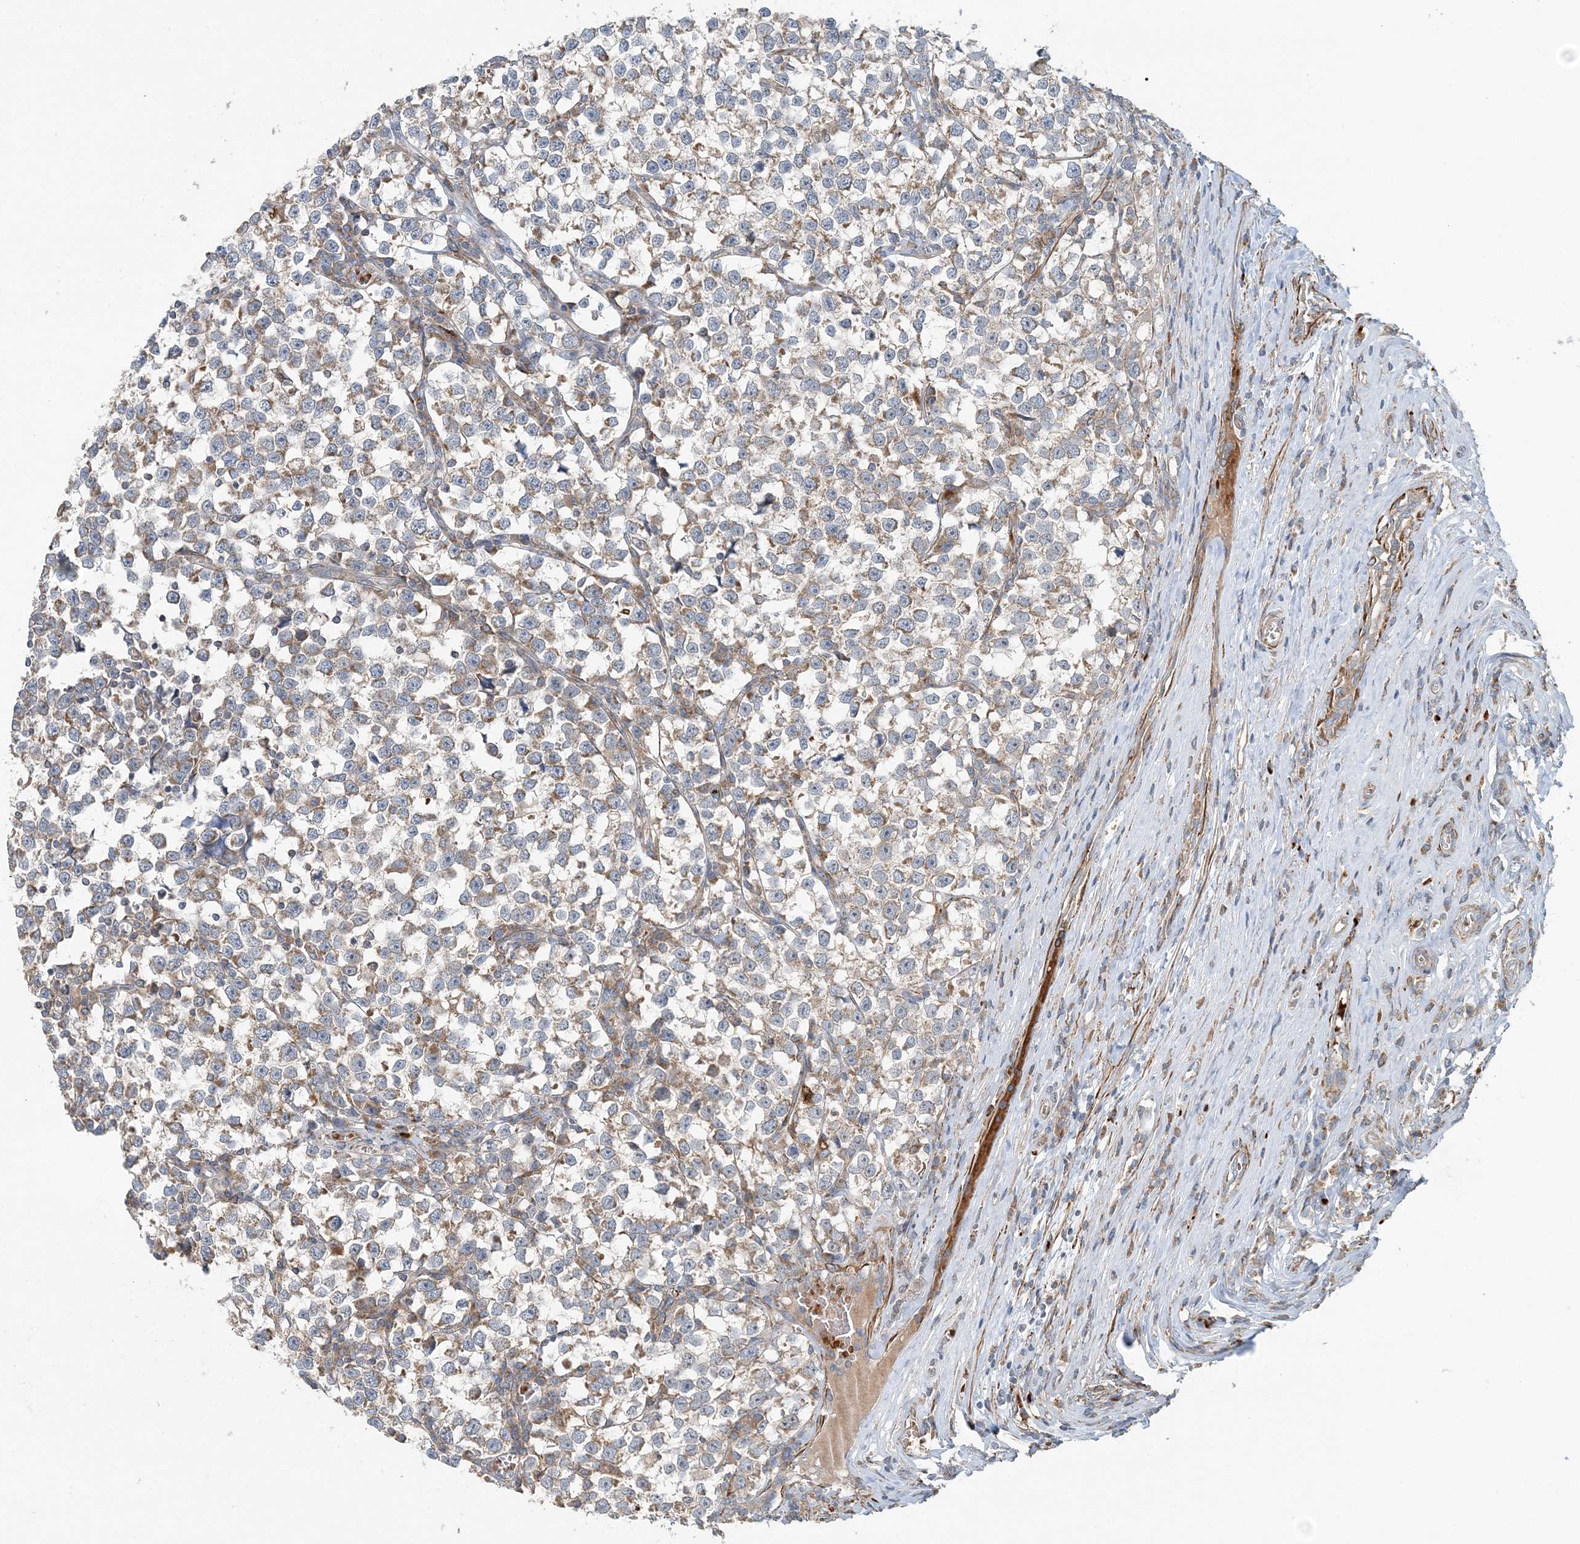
{"staining": {"intensity": "weak", "quantity": "25%-75%", "location": "cytoplasmic/membranous"}, "tissue": "testis cancer", "cell_type": "Tumor cells", "image_type": "cancer", "snomed": [{"axis": "morphology", "description": "Normal tissue, NOS"}, {"axis": "morphology", "description": "Seminoma, NOS"}, {"axis": "topography", "description": "Testis"}], "caption": "A brown stain shows weak cytoplasmic/membranous staining of a protein in human testis cancer tumor cells.", "gene": "TTI1", "patient": {"sex": "male", "age": 43}}